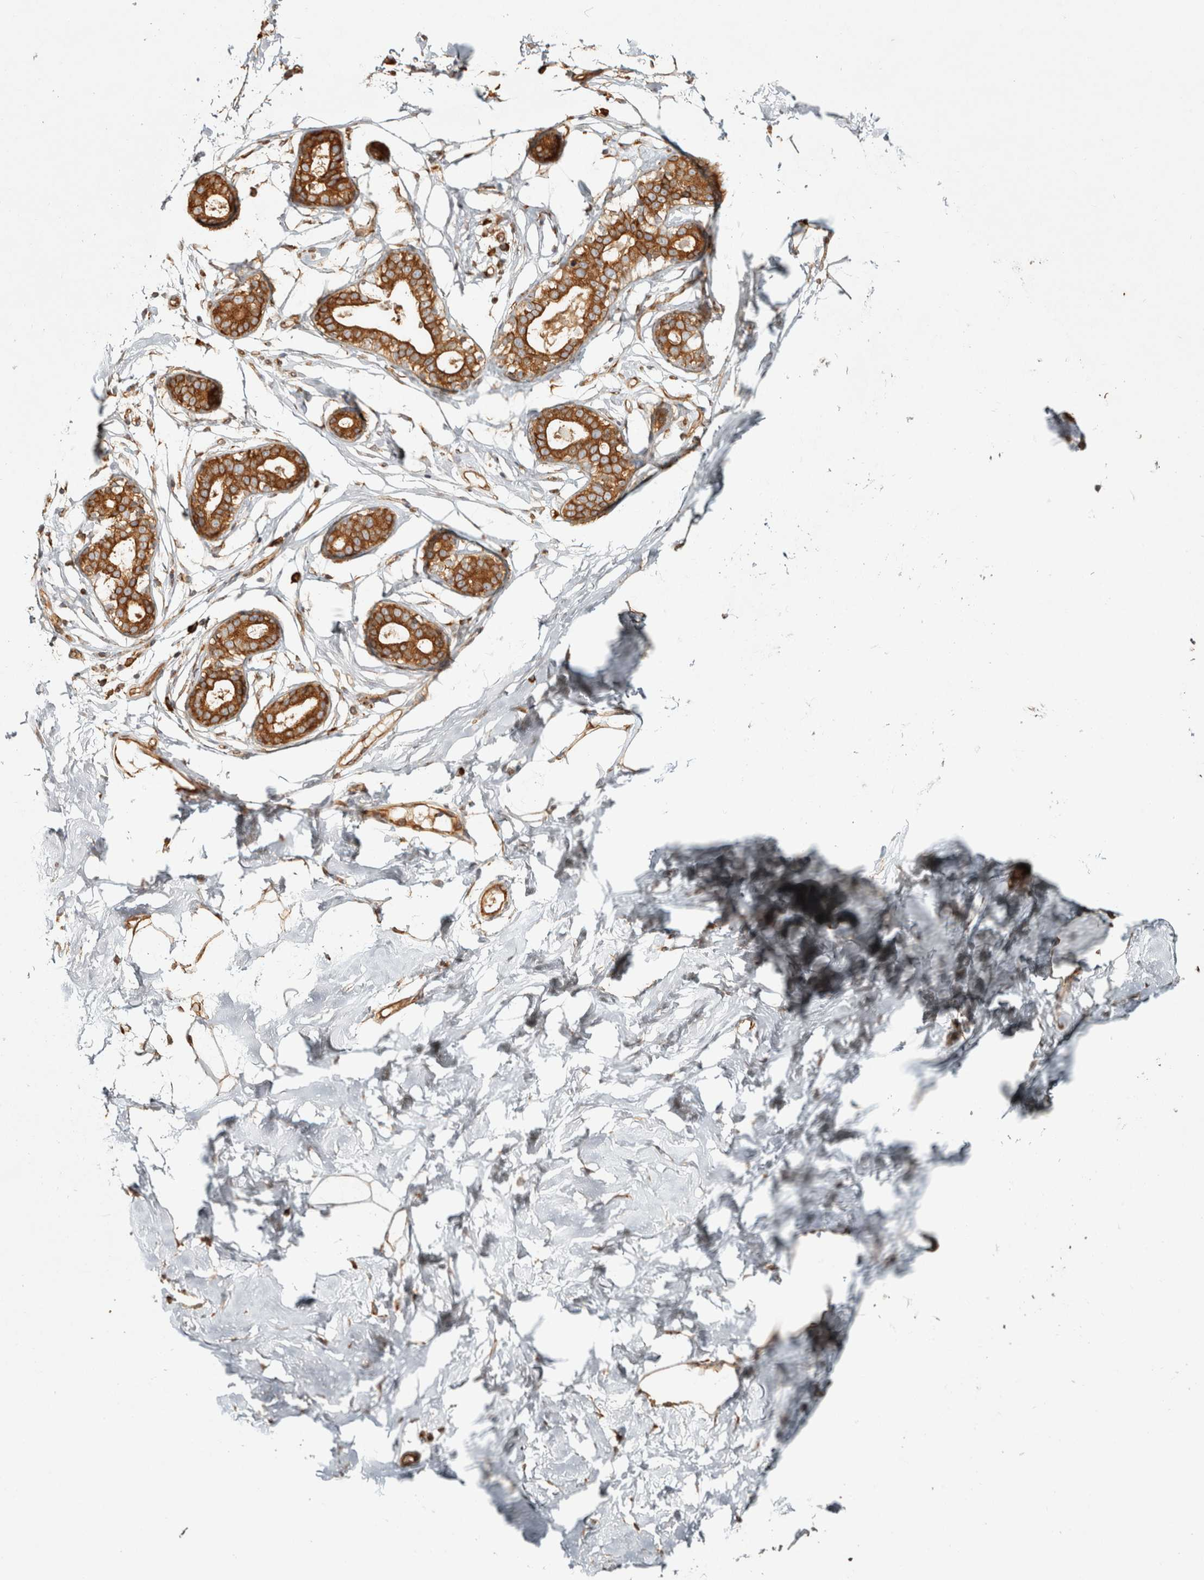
{"staining": {"intensity": "strong", "quantity": ">75%", "location": "nuclear"}, "tissue": "breast", "cell_type": "Adipocytes", "image_type": "normal", "snomed": [{"axis": "morphology", "description": "Normal tissue, NOS"}, {"axis": "morphology", "description": "Adenoma, NOS"}, {"axis": "topography", "description": "Breast"}], "caption": "Breast stained with a protein marker shows strong staining in adipocytes.", "gene": "CAMSAP2", "patient": {"sex": "female", "age": 23}}